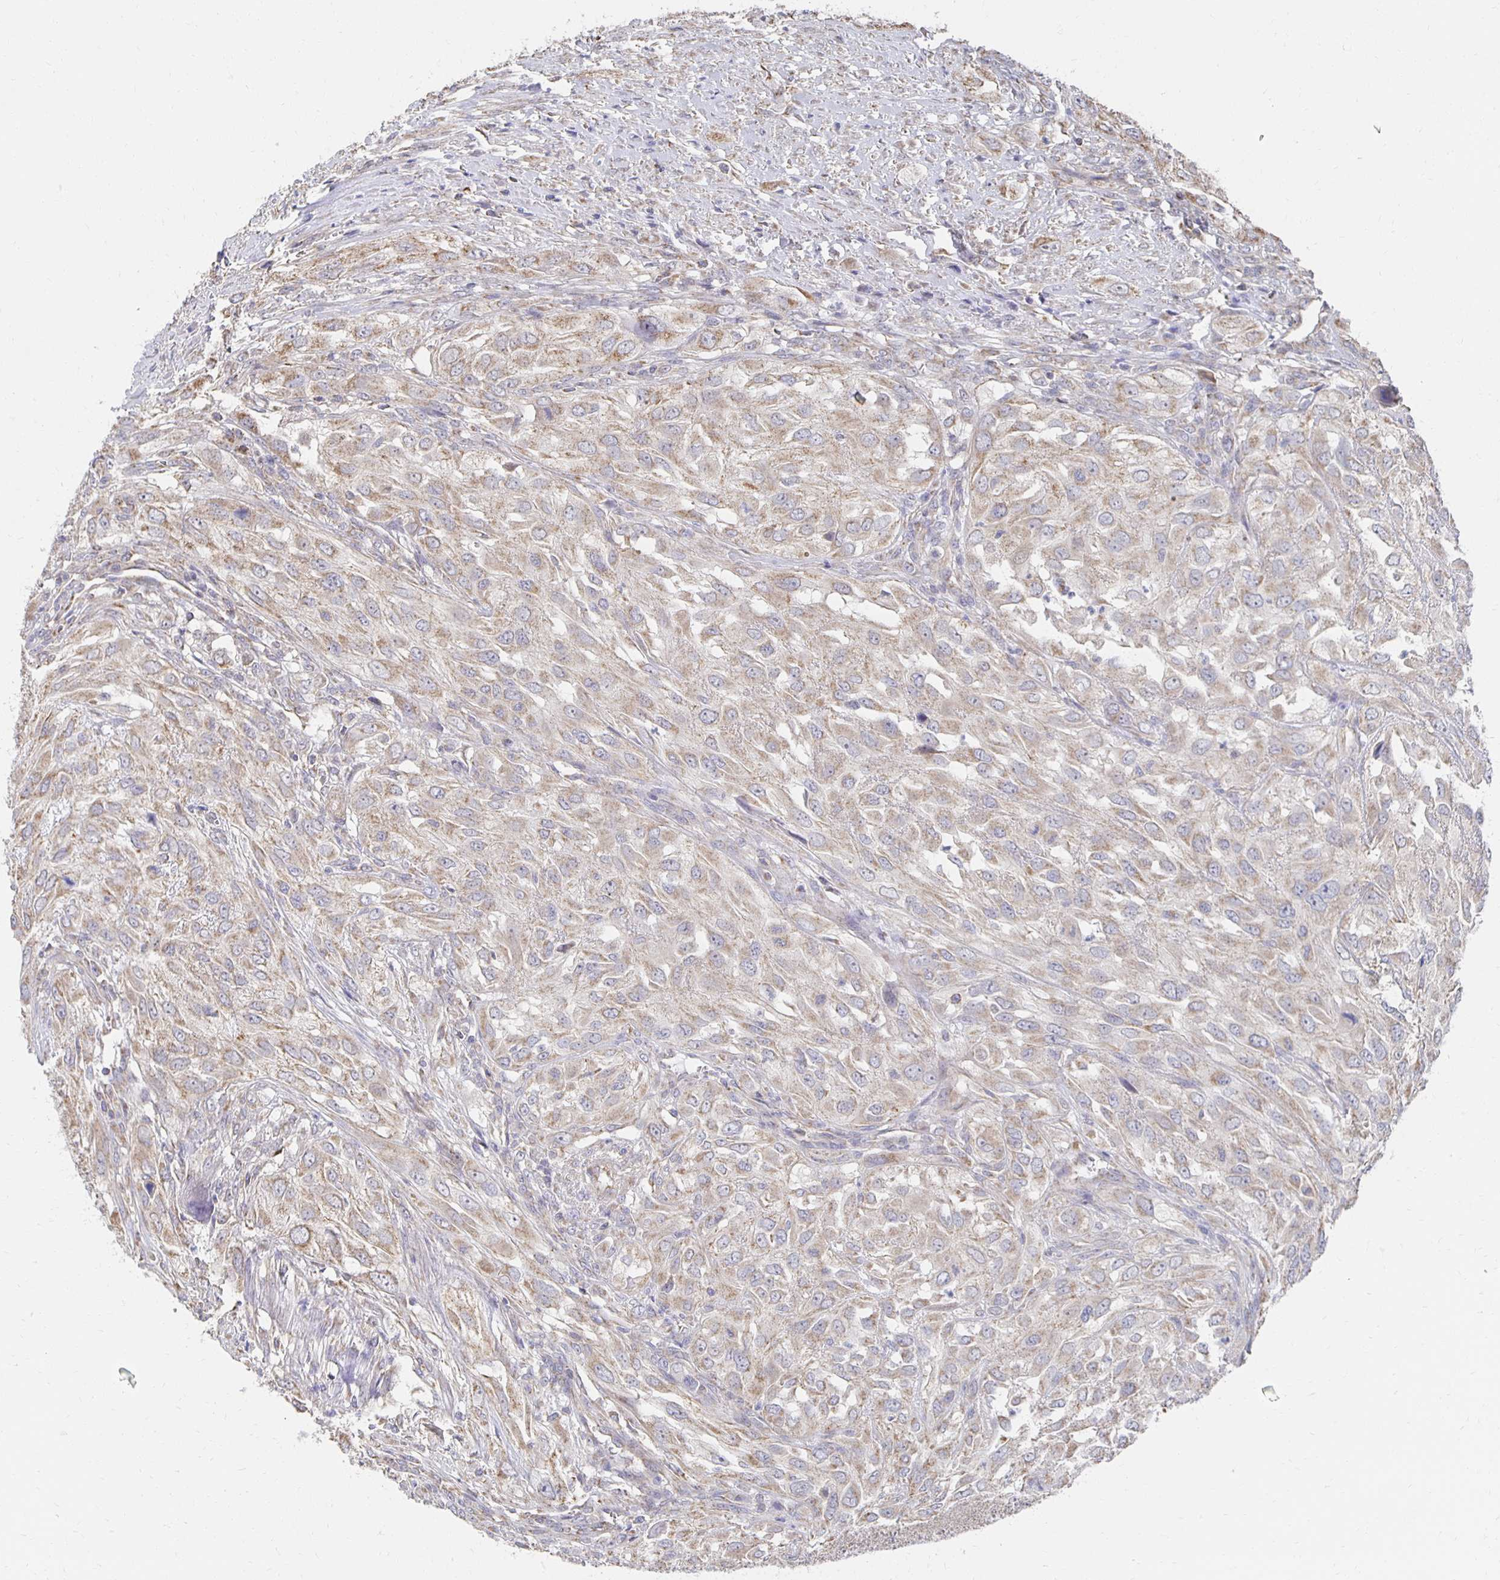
{"staining": {"intensity": "weak", "quantity": ">75%", "location": "cytoplasmic/membranous"}, "tissue": "urothelial cancer", "cell_type": "Tumor cells", "image_type": "cancer", "snomed": [{"axis": "morphology", "description": "Urothelial carcinoma, High grade"}, {"axis": "topography", "description": "Urinary bladder"}], "caption": "About >75% of tumor cells in high-grade urothelial carcinoma show weak cytoplasmic/membranous protein positivity as visualized by brown immunohistochemical staining.", "gene": "NKX2-8", "patient": {"sex": "male", "age": 67}}